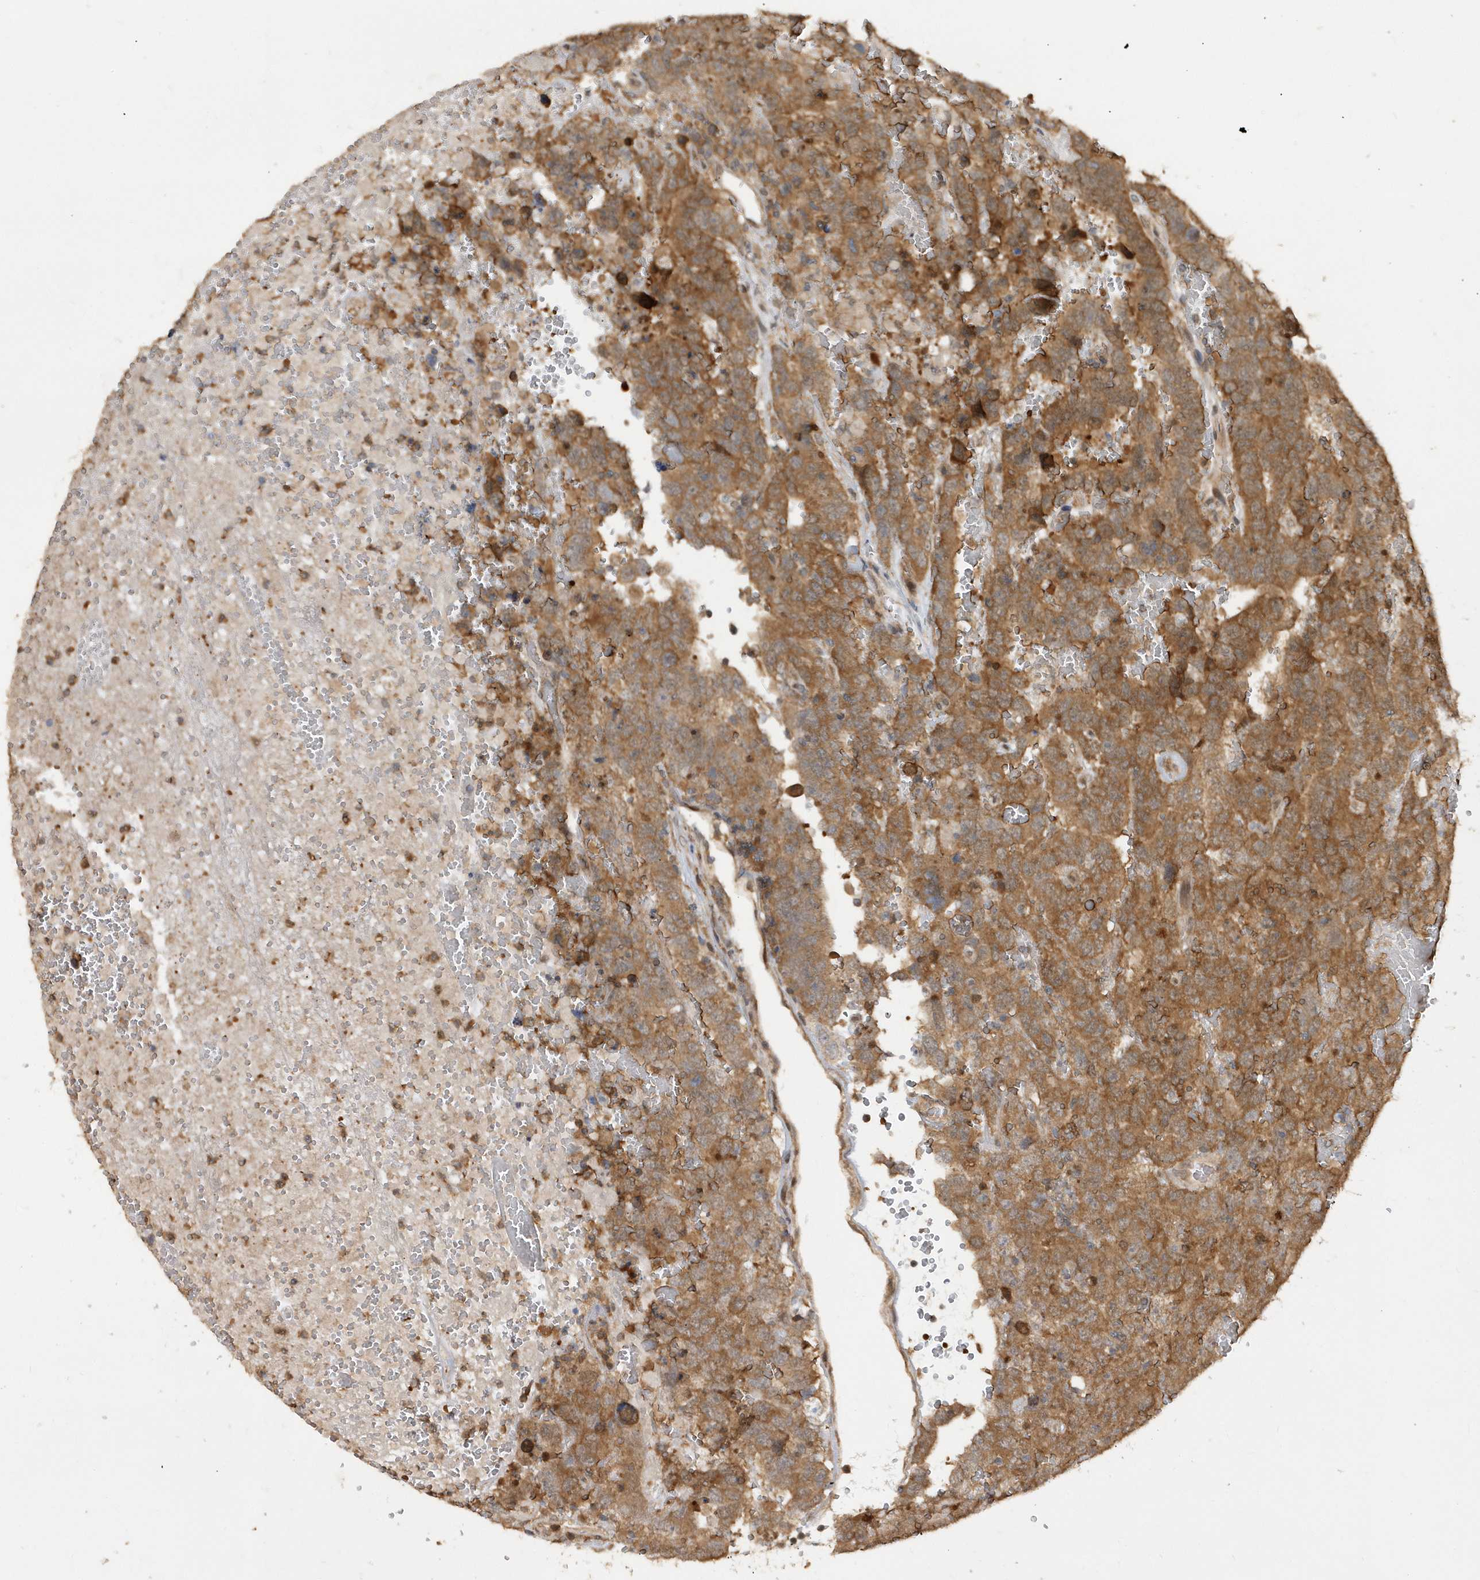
{"staining": {"intensity": "moderate", "quantity": ">75%", "location": "cytoplasmic/membranous"}, "tissue": "testis cancer", "cell_type": "Tumor cells", "image_type": "cancer", "snomed": [{"axis": "morphology", "description": "Carcinoma, Embryonal, NOS"}, {"axis": "topography", "description": "Testis"}], "caption": "This is a histology image of immunohistochemistry (IHC) staining of testis cancer (embryonal carcinoma), which shows moderate expression in the cytoplasmic/membranous of tumor cells.", "gene": "RPE", "patient": {"sex": "male", "age": 45}}